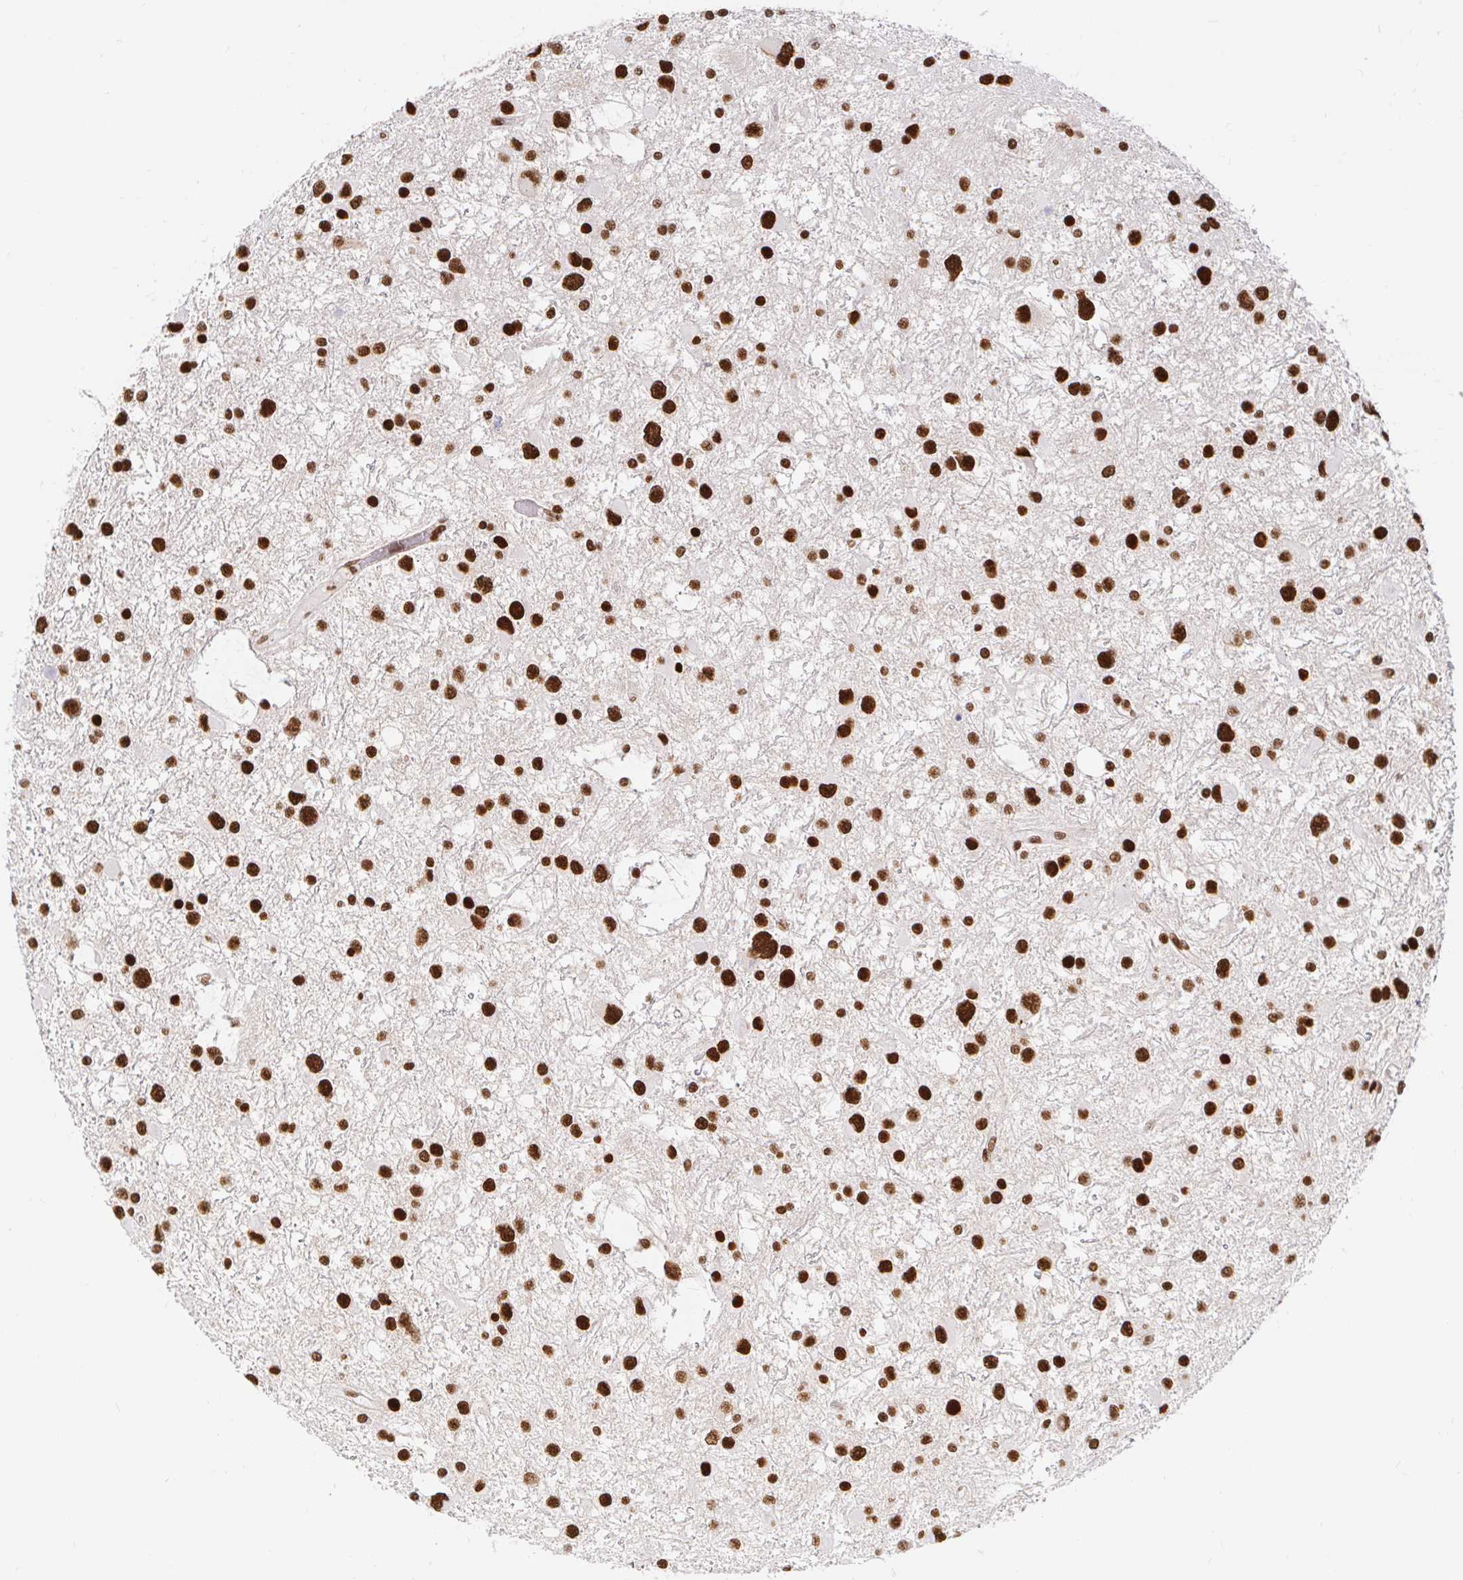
{"staining": {"intensity": "strong", "quantity": ">75%", "location": "nuclear"}, "tissue": "glioma", "cell_type": "Tumor cells", "image_type": "cancer", "snomed": [{"axis": "morphology", "description": "Glioma, malignant, Low grade"}, {"axis": "topography", "description": "Brain"}], "caption": "The image exhibits a brown stain indicating the presence of a protein in the nuclear of tumor cells in malignant low-grade glioma.", "gene": "RBMX", "patient": {"sex": "female", "age": 32}}